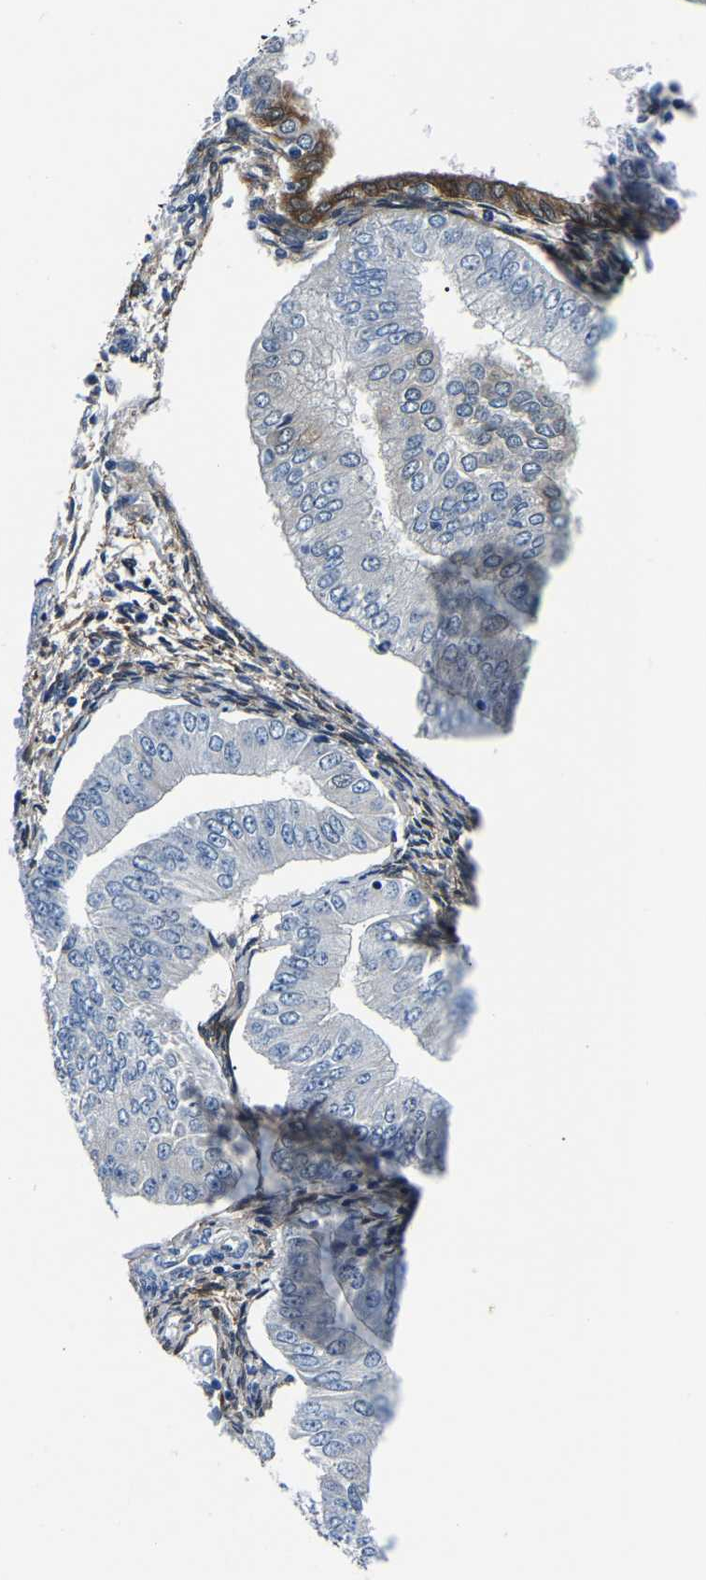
{"staining": {"intensity": "negative", "quantity": "none", "location": "none"}, "tissue": "endometrial cancer", "cell_type": "Tumor cells", "image_type": "cancer", "snomed": [{"axis": "morphology", "description": "Normal tissue, NOS"}, {"axis": "morphology", "description": "Adenocarcinoma, NOS"}, {"axis": "topography", "description": "Endometrium"}], "caption": "Protein analysis of endometrial cancer shows no significant staining in tumor cells.", "gene": "S100A13", "patient": {"sex": "female", "age": 53}}